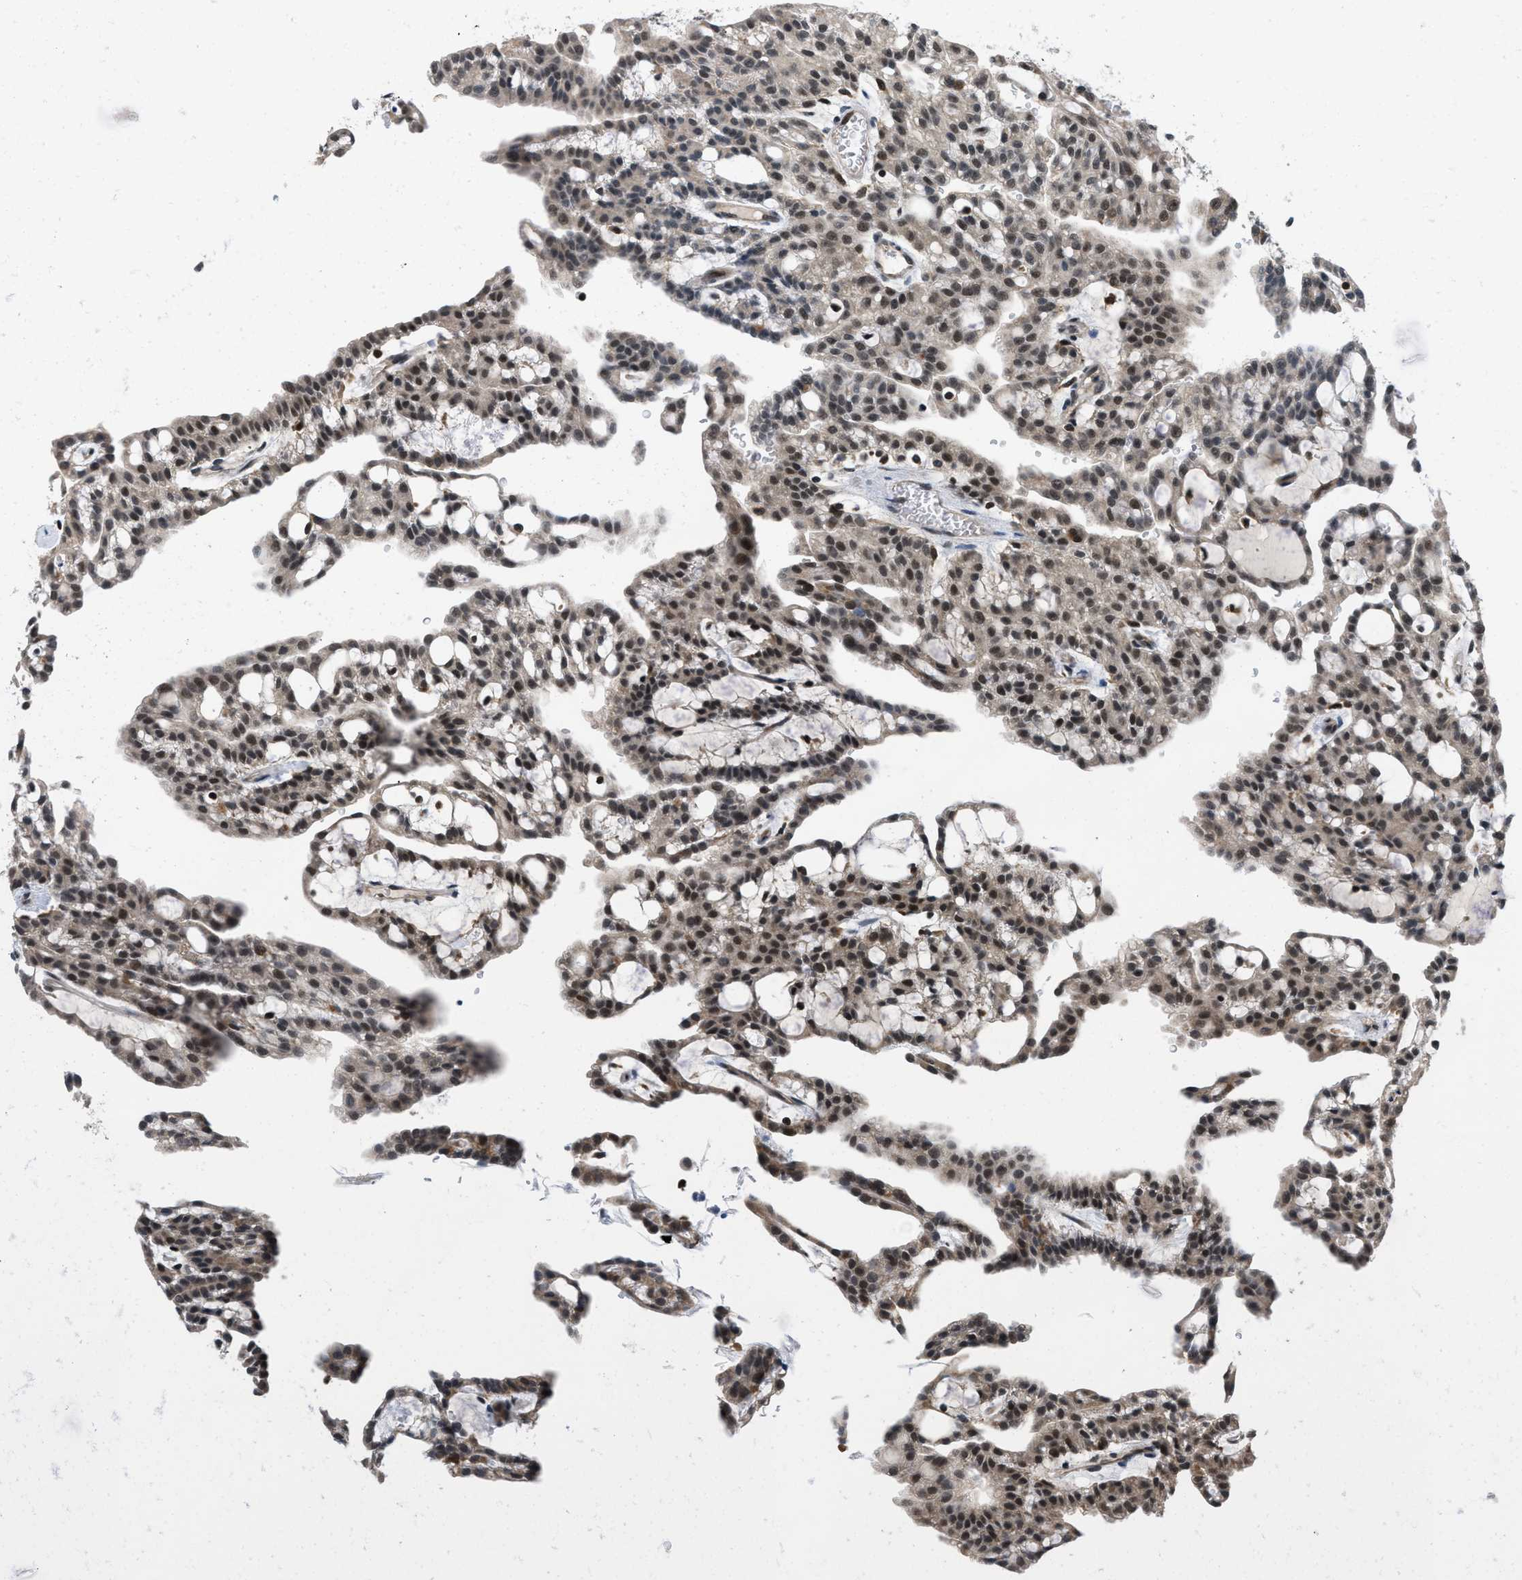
{"staining": {"intensity": "negative", "quantity": "none", "location": "none"}, "tissue": "renal cancer", "cell_type": "Tumor cells", "image_type": "cancer", "snomed": [{"axis": "morphology", "description": "Adenocarcinoma, NOS"}, {"axis": "topography", "description": "Kidney"}], "caption": "Immunohistochemical staining of human renal cancer shows no significant staining in tumor cells. Brightfield microscopy of immunohistochemistry (IHC) stained with DAB (3,3'-diaminobenzidine) (brown) and hematoxylin (blue), captured at high magnification.", "gene": "ATF7IP", "patient": {"sex": "male", "age": 63}}